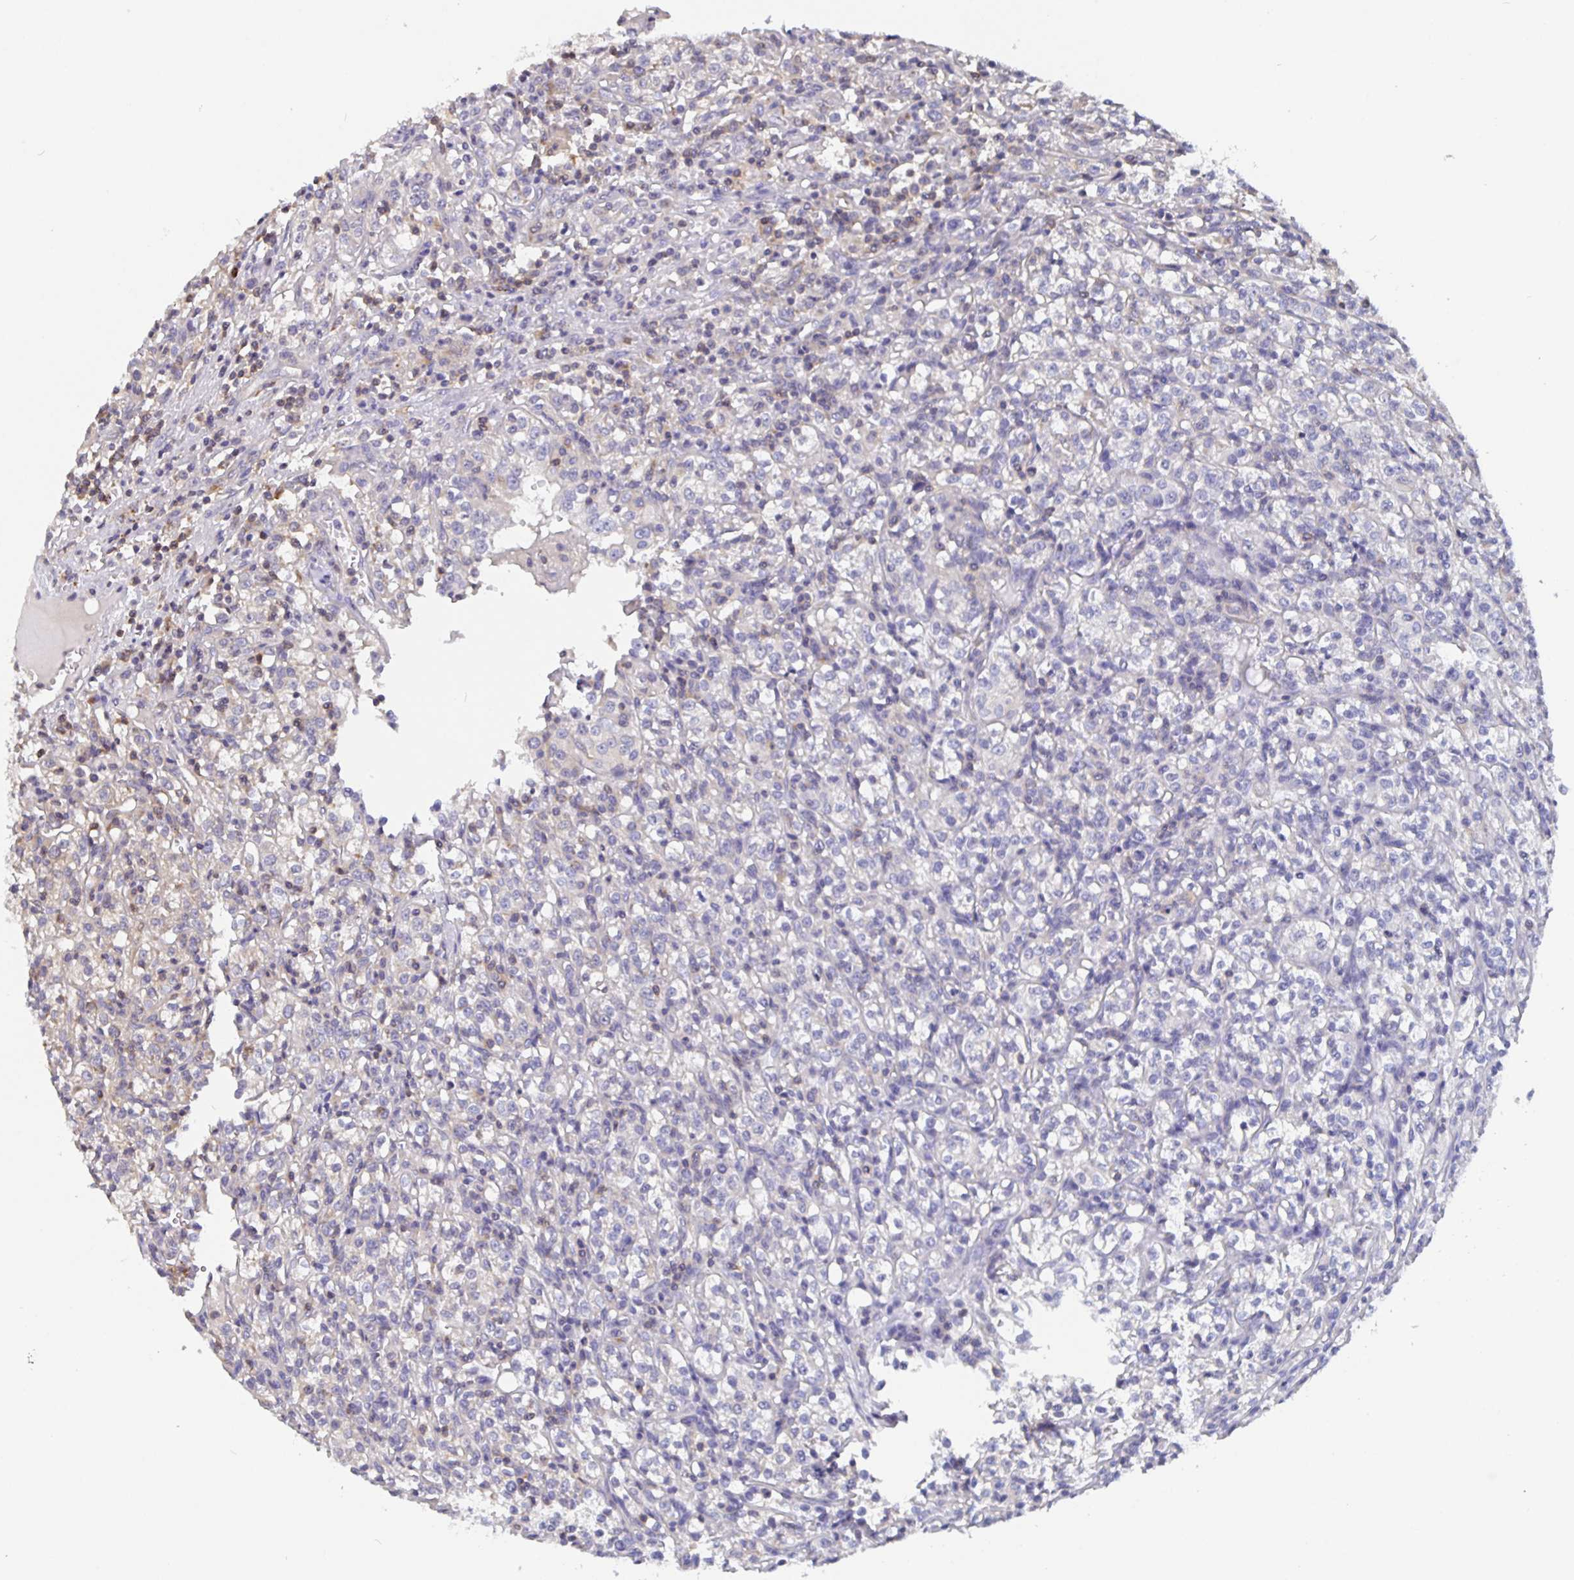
{"staining": {"intensity": "negative", "quantity": "none", "location": "none"}, "tissue": "renal cancer", "cell_type": "Tumor cells", "image_type": "cancer", "snomed": [{"axis": "morphology", "description": "Adenocarcinoma, NOS"}, {"axis": "topography", "description": "Kidney"}], "caption": "The histopathology image reveals no staining of tumor cells in renal adenocarcinoma. Nuclei are stained in blue.", "gene": "FEM1C", "patient": {"sex": "male", "age": 36}}